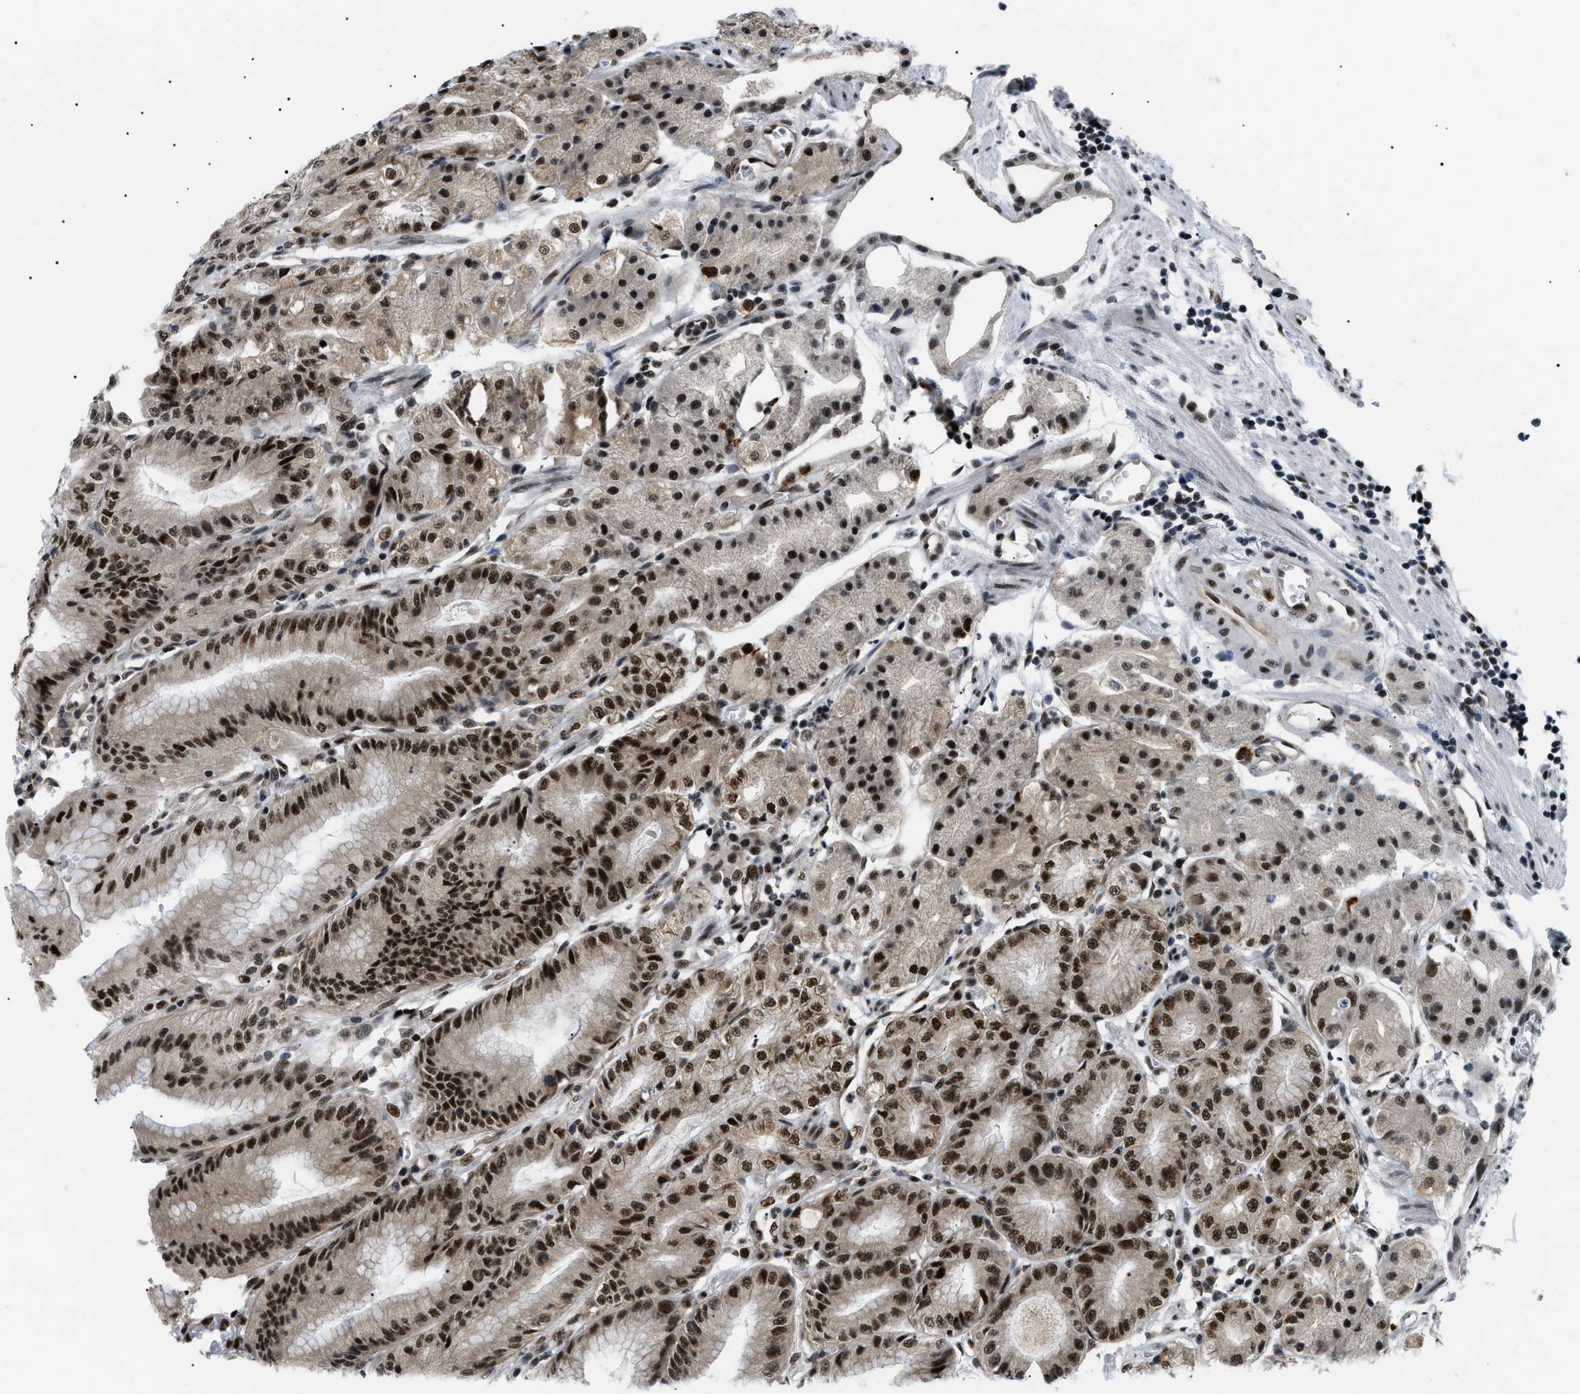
{"staining": {"intensity": "strong", "quantity": ">75%", "location": "cytoplasmic/membranous,nuclear"}, "tissue": "stomach", "cell_type": "Glandular cells", "image_type": "normal", "snomed": [{"axis": "morphology", "description": "Normal tissue, NOS"}, {"axis": "topography", "description": "Stomach, lower"}], "caption": "Immunohistochemical staining of benign human stomach exhibits >75% levels of strong cytoplasmic/membranous,nuclear protein expression in approximately >75% of glandular cells. Using DAB (brown) and hematoxylin (blue) stains, captured at high magnification using brightfield microscopy.", "gene": "CWC25", "patient": {"sex": "male", "age": 71}}